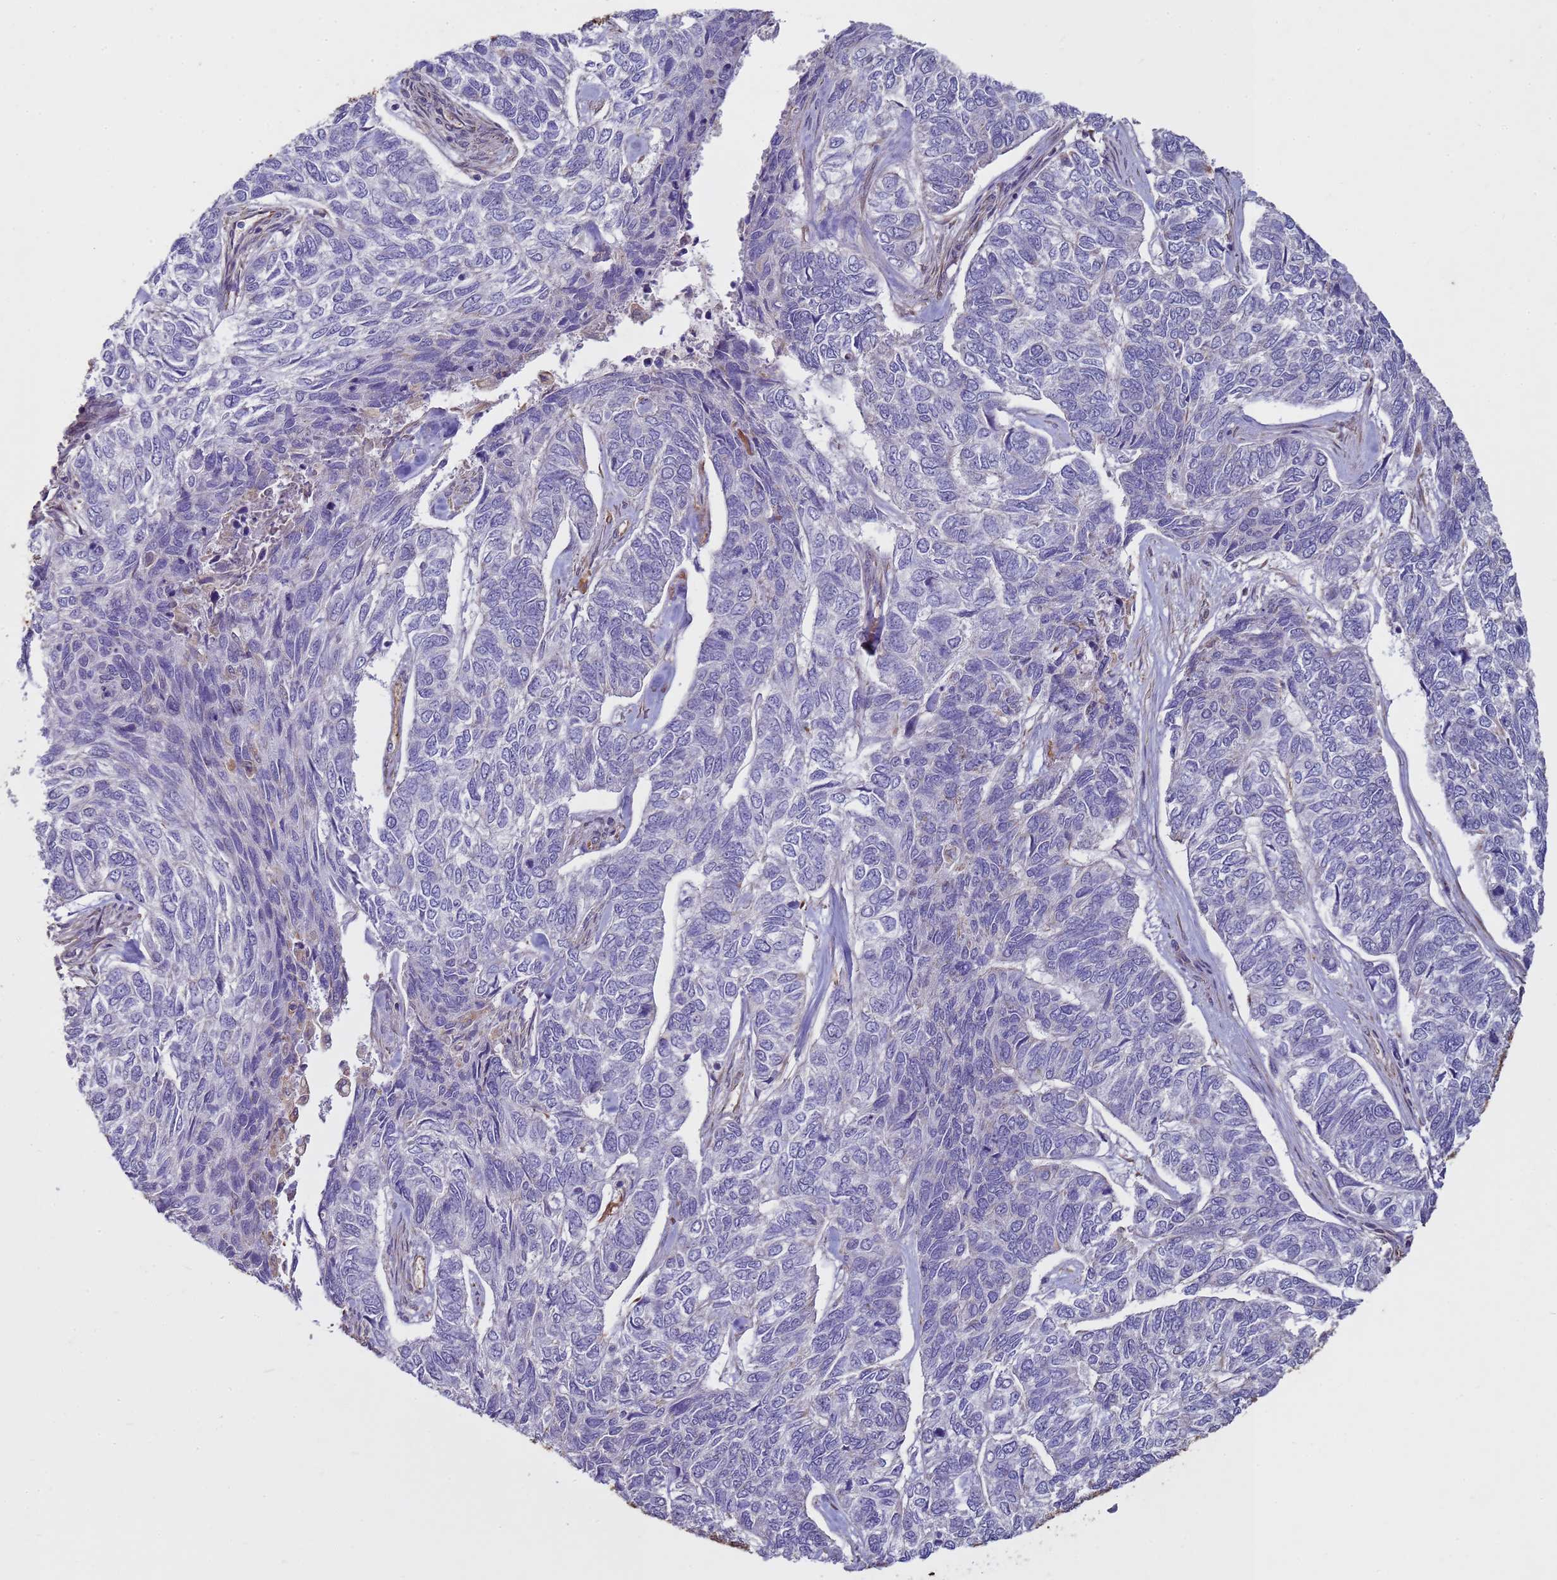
{"staining": {"intensity": "negative", "quantity": "none", "location": "none"}, "tissue": "skin cancer", "cell_type": "Tumor cells", "image_type": "cancer", "snomed": [{"axis": "morphology", "description": "Basal cell carcinoma"}, {"axis": "topography", "description": "Skin"}], "caption": "Tumor cells are negative for brown protein staining in skin cancer.", "gene": "SGIP1", "patient": {"sex": "female", "age": 65}}